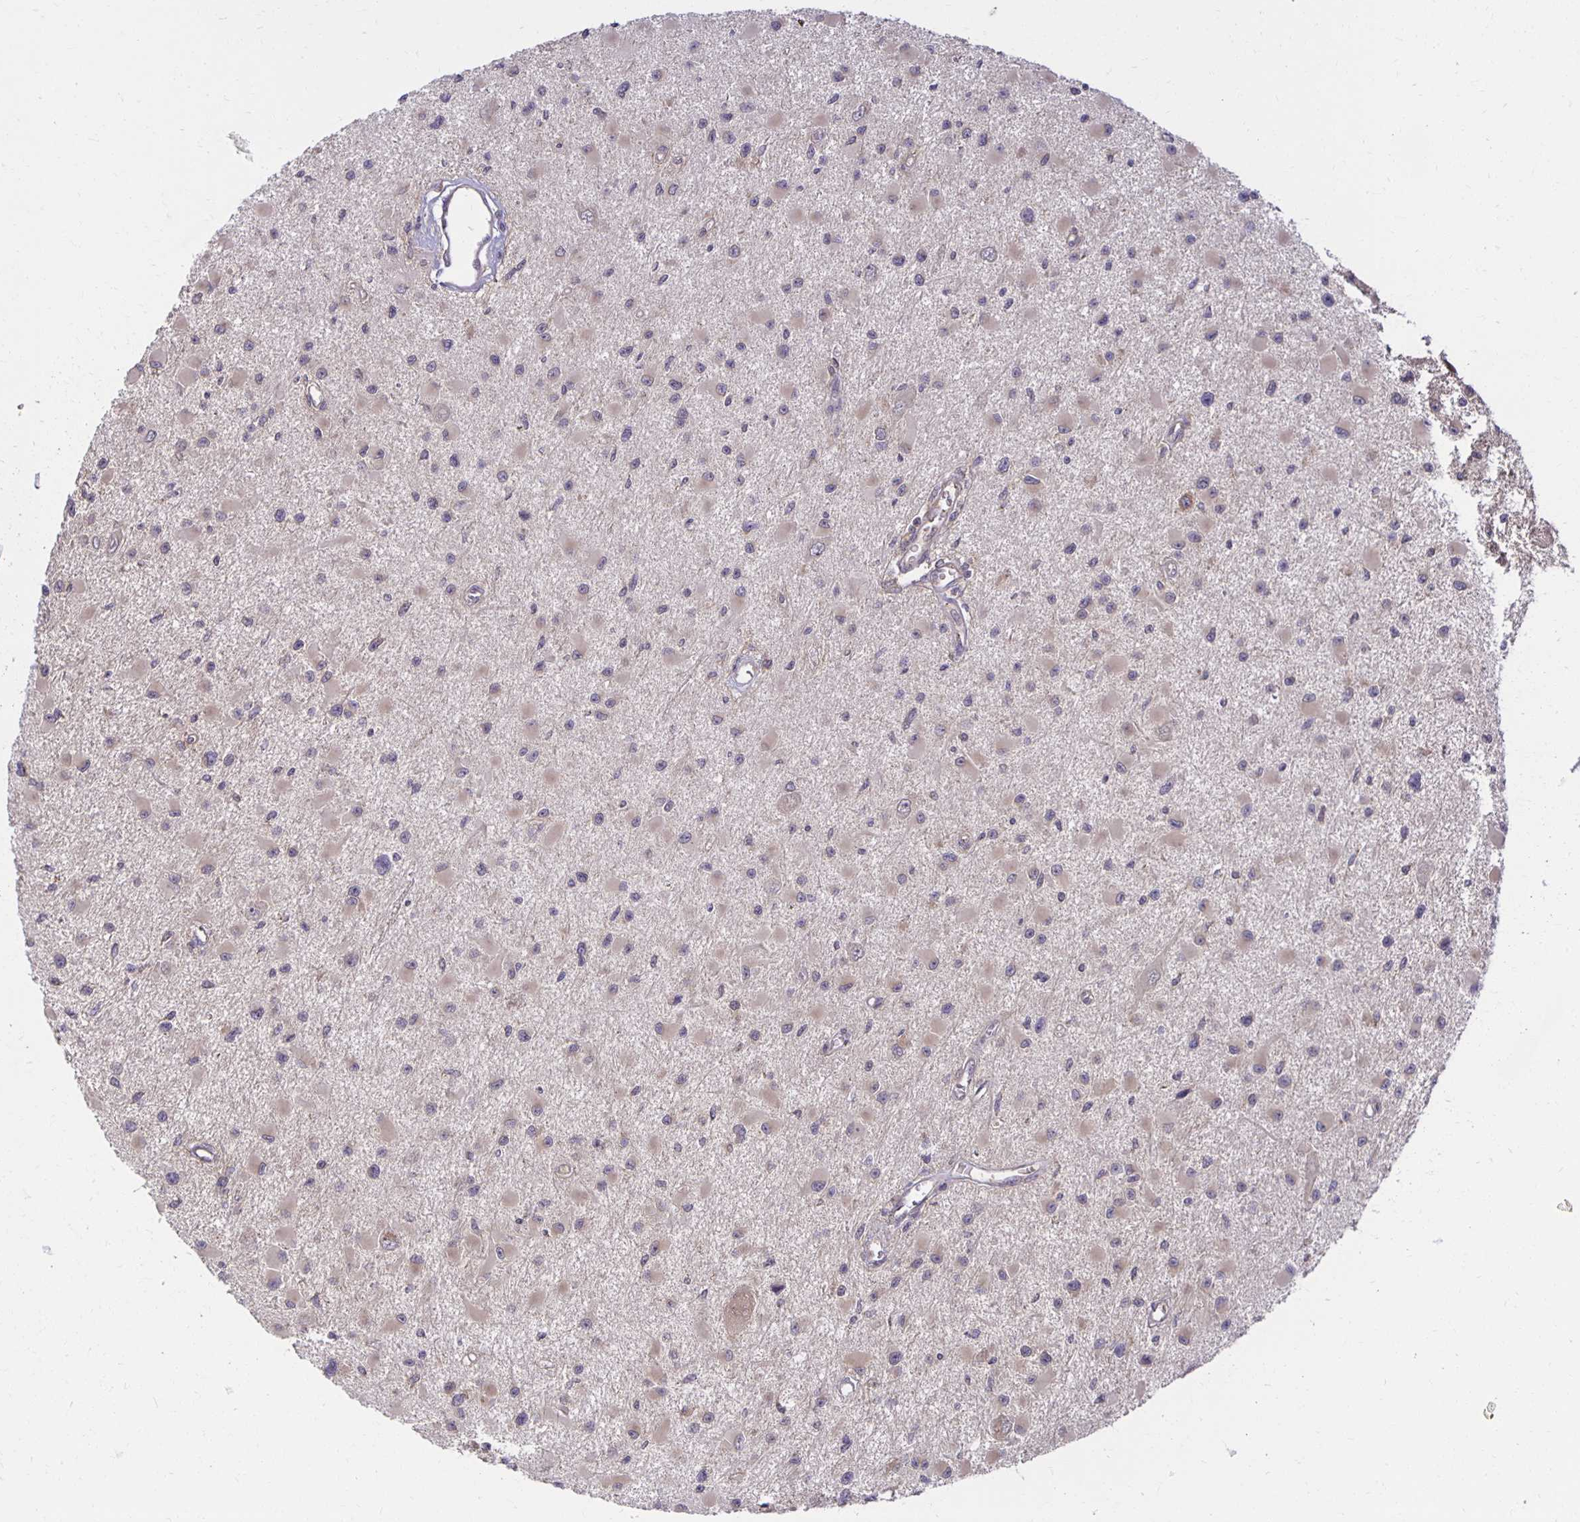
{"staining": {"intensity": "weak", "quantity": "25%-75%", "location": "cytoplasmic/membranous"}, "tissue": "glioma", "cell_type": "Tumor cells", "image_type": "cancer", "snomed": [{"axis": "morphology", "description": "Glioma, malignant, High grade"}, {"axis": "topography", "description": "Brain"}], "caption": "DAB immunohistochemical staining of human glioma displays weak cytoplasmic/membranous protein staining in about 25%-75% of tumor cells.", "gene": "MIEN1", "patient": {"sex": "male", "age": 54}}